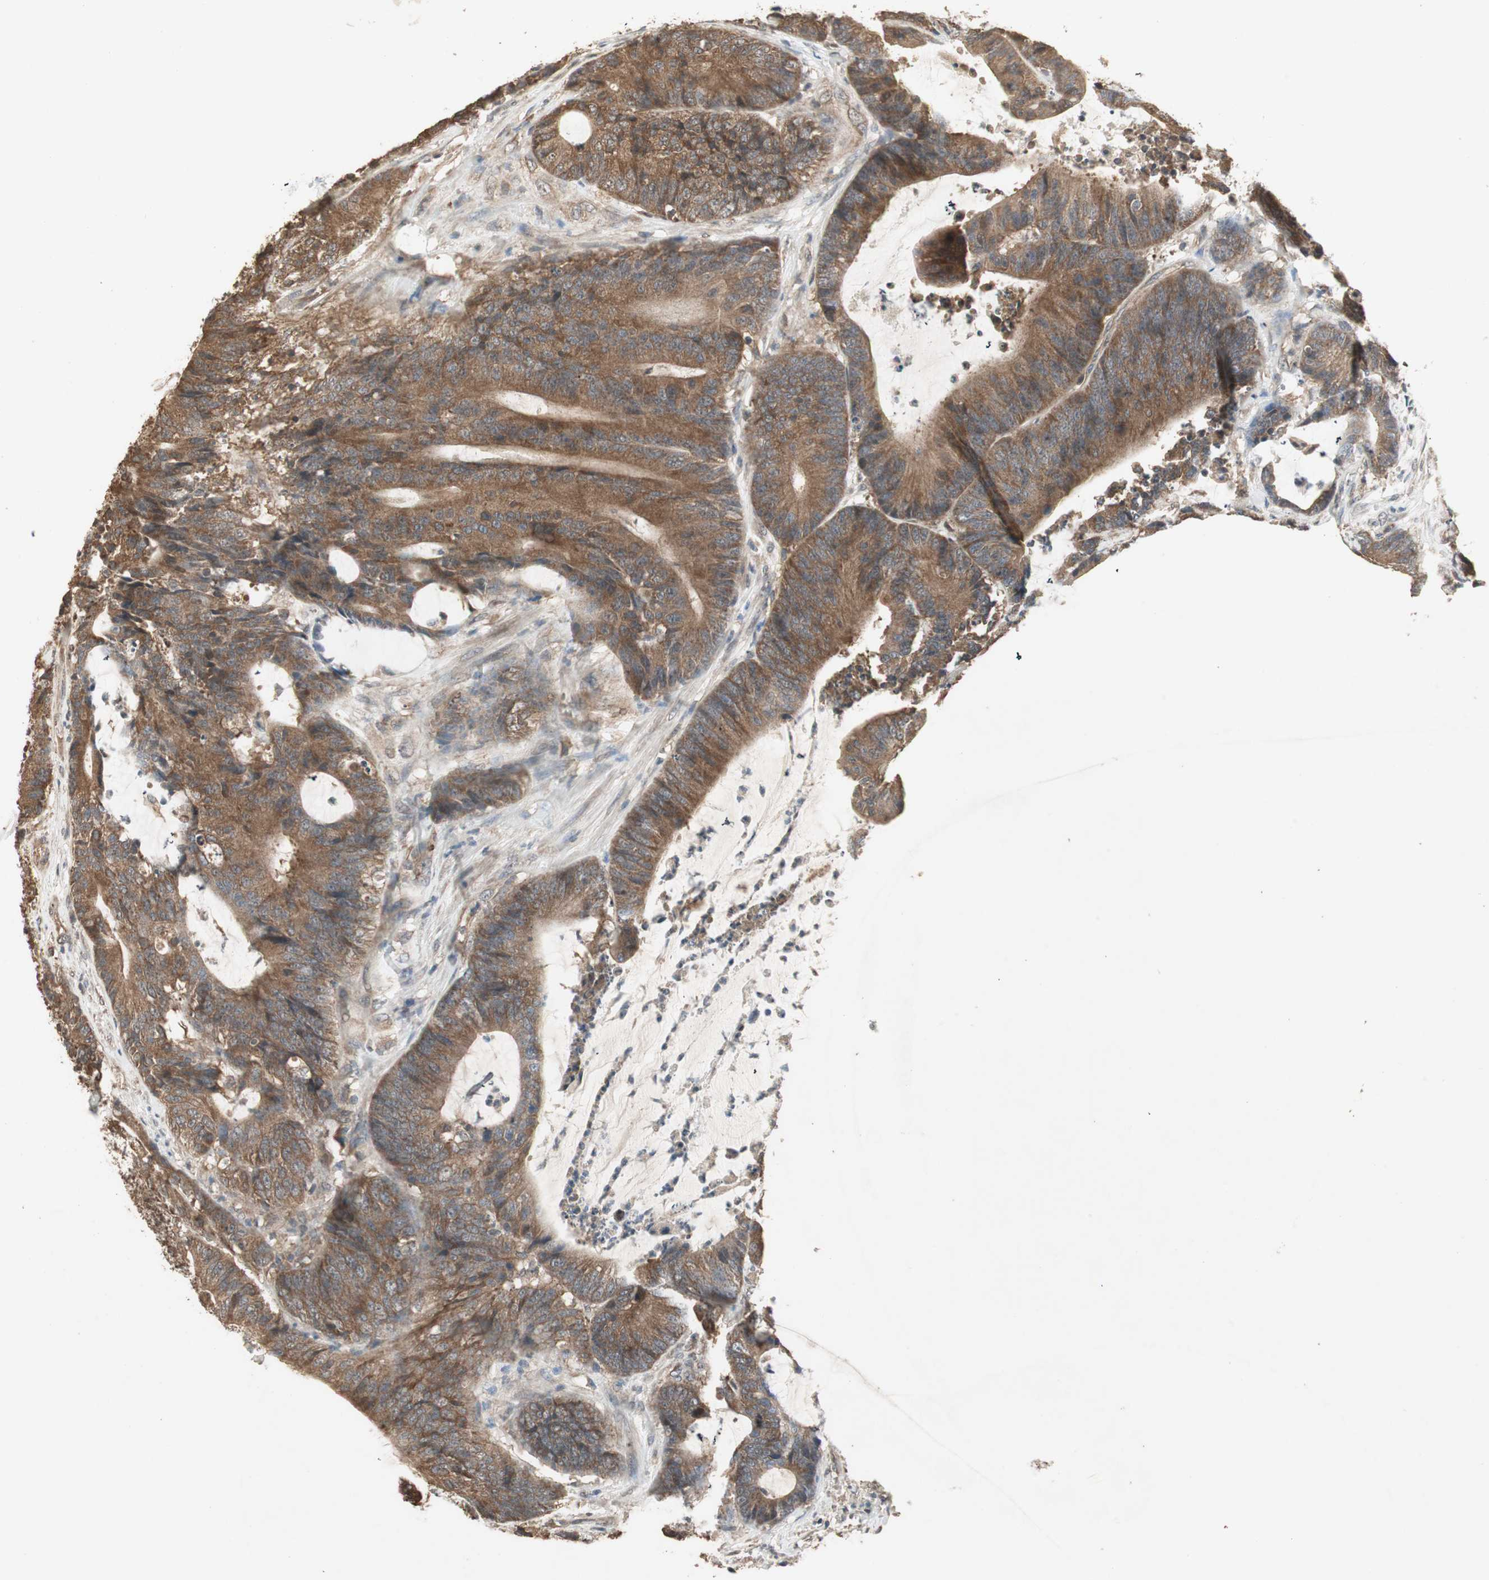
{"staining": {"intensity": "moderate", "quantity": ">75%", "location": "cytoplasmic/membranous"}, "tissue": "colorectal cancer", "cell_type": "Tumor cells", "image_type": "cancer", "snomed": [{"axis": "morphology", "description": "Adenocarcinoma, NOS"}, {"axis": "topography", "description": "Colon"}], "caption": "Protein expression by immunohistochemistry (IHC) shows moderate cytoplasmic/membranous staining in approximately >75% of tumor cells in colorectal adenocarcinoma. Nuclei are stained in blue.", "gene": "UBAC1", "patient": {"sex": "female", "age": 84}}